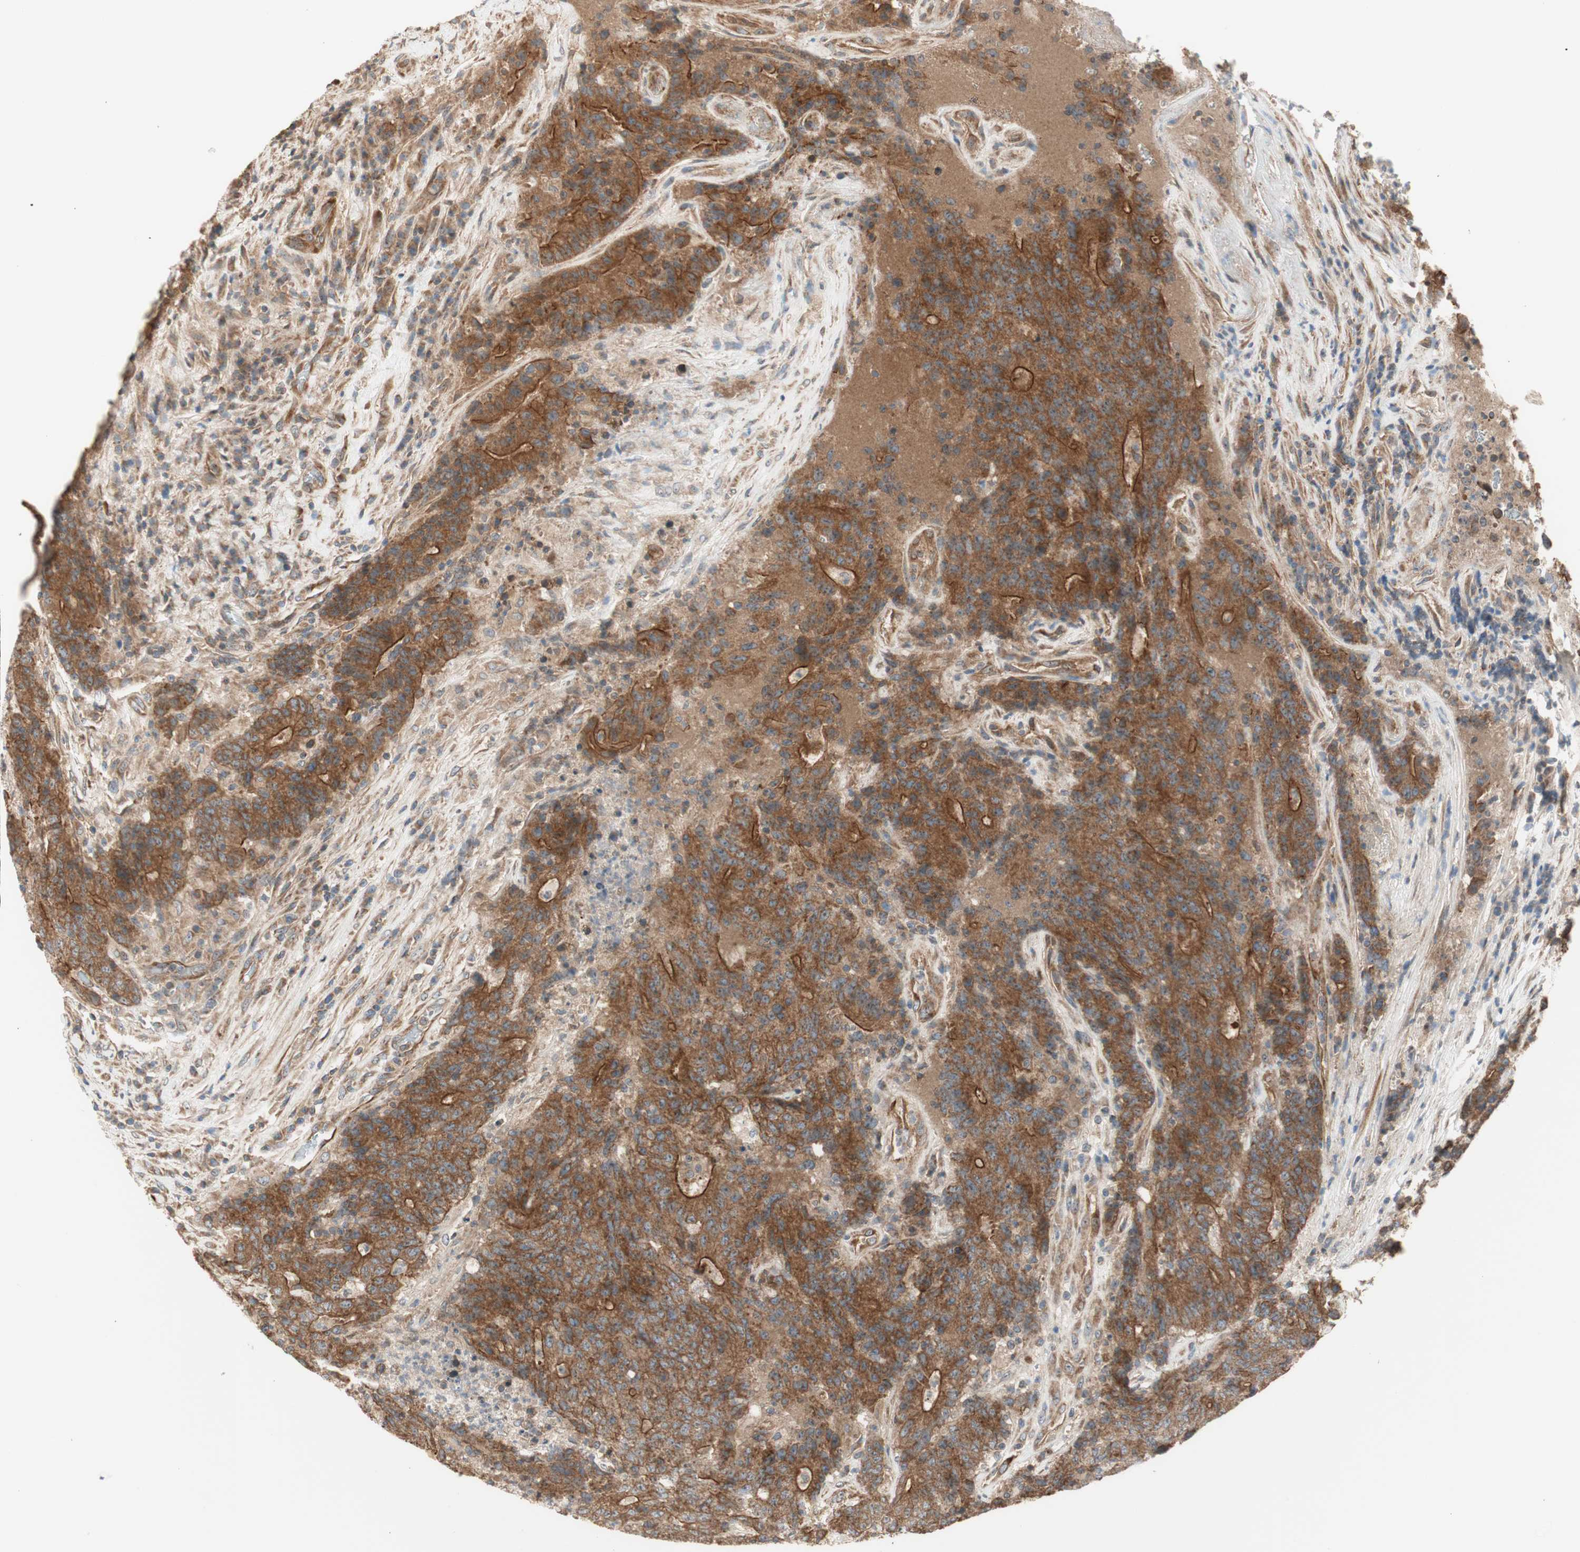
{"staining": {"intensity": "strong", "quantity": ">75%", "location": "cytoplasmic/membranous"}, "tissue": "colorectal cancer", "cell_type": "Tumor cells", "image_type": "cancer", "snomed": [{"axis": "morphology", "description": "Normal tissue, NOS"}, {"axis": "morphology", "description": "Adenocarcinoma, NOS"}, {"axis": "topography", "description": "Colon"}], "caption": "Protein expression by immunohistochemistry shows strong cytoplasmic/membranous expression in approximately >75% of tumor cells in colorectal cancer (adenocarcinoma).", "gene": "CTTNBP2NL", "patient": {"sex": "female", "age": 75}}